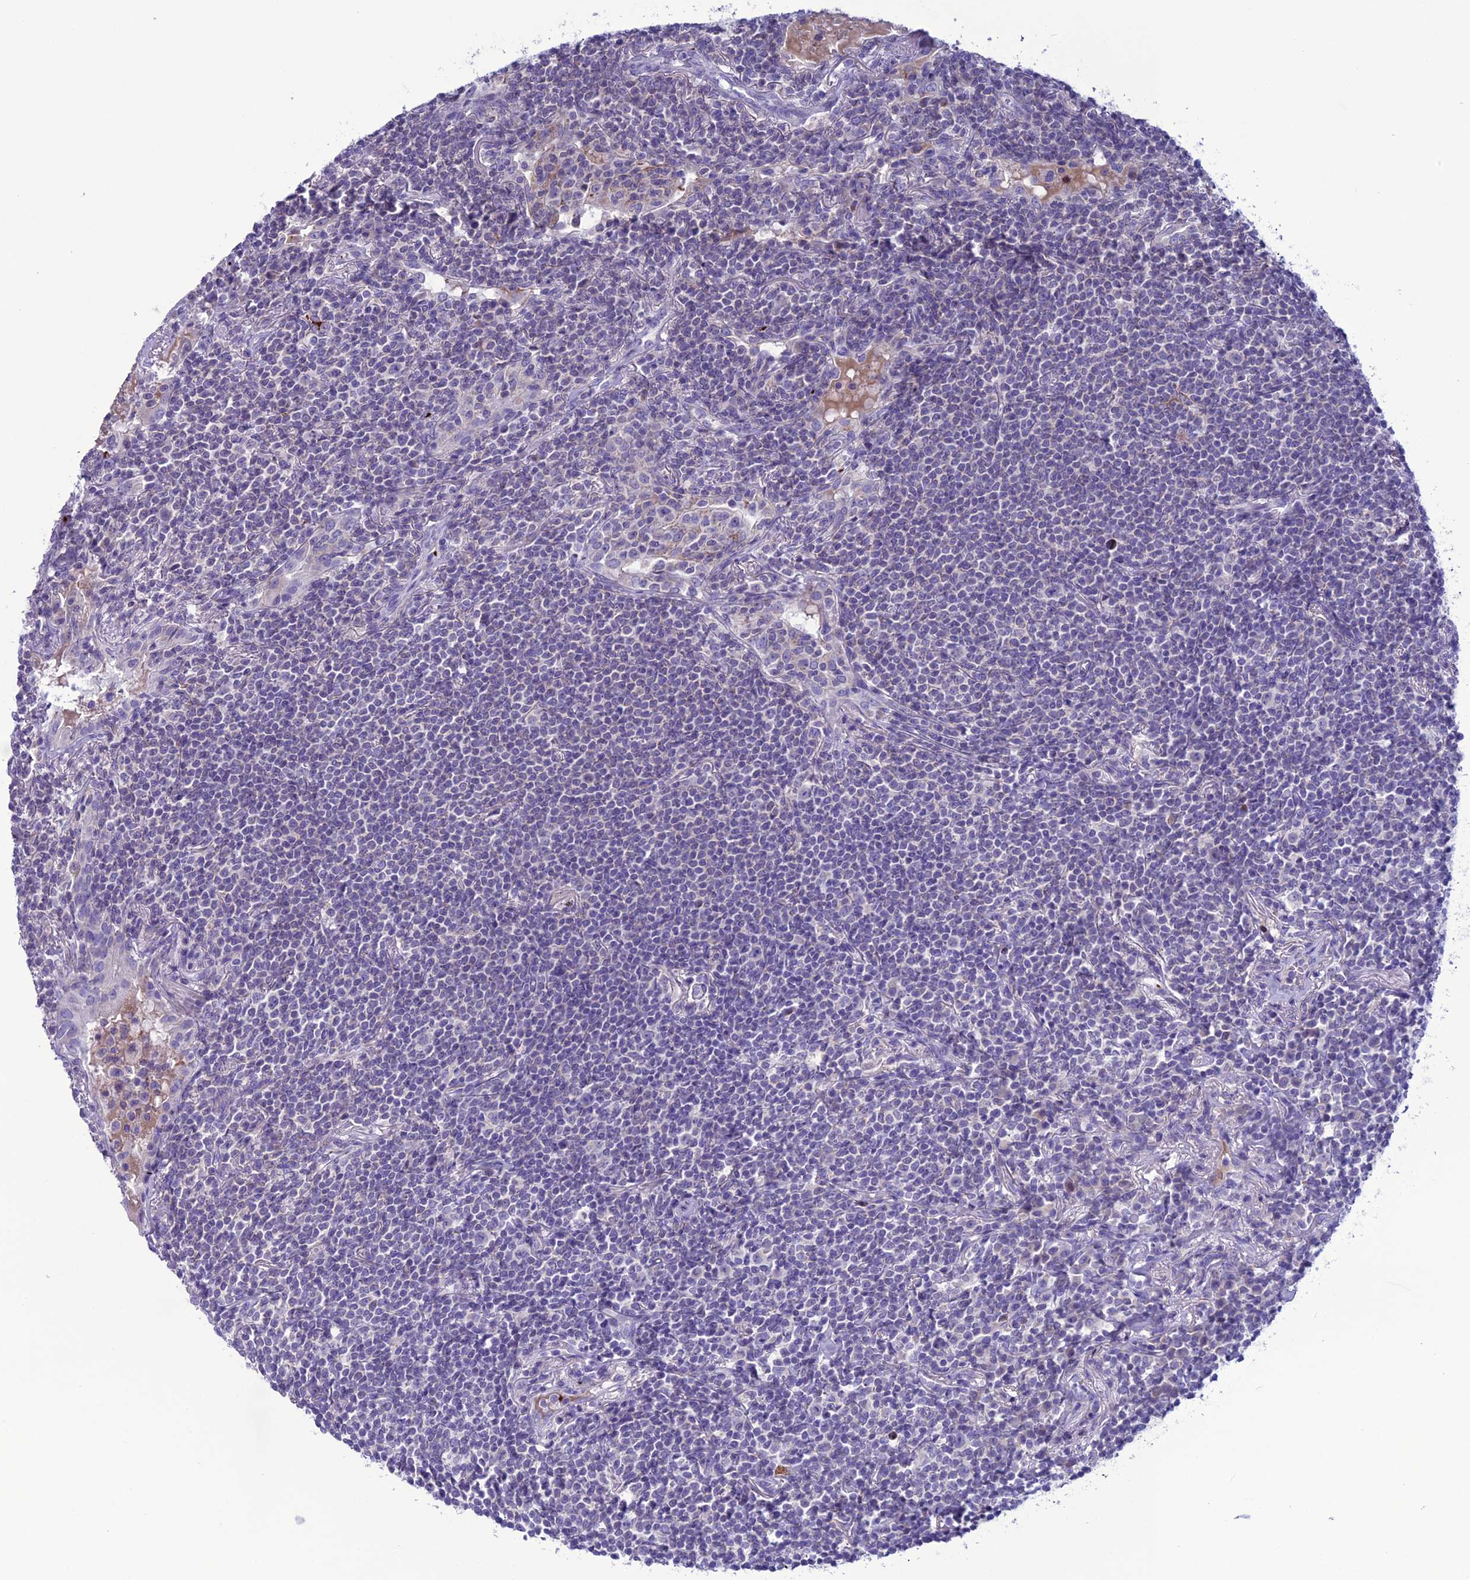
{"staining": {"intensity": "negative", "quantity": "none", "location": "none"}, "tissue": "lymphoma", "cell_type": "Tumor cells", "image_type": "cancer", "snomed": [{"axis": "morphology", "description": "Malignant lymphoma, non-Hodgkin's type, Low grade"}, {"axis": "topography", "description": "Lung"}], "caption": "Immunohistochemical staining of malignant lymphoma, non-Hodgkin's type (low-grade) shows no significant expression in tumor cells.", "gene": "C21orf140", "patient": {"sex": "female", "age": 71}}